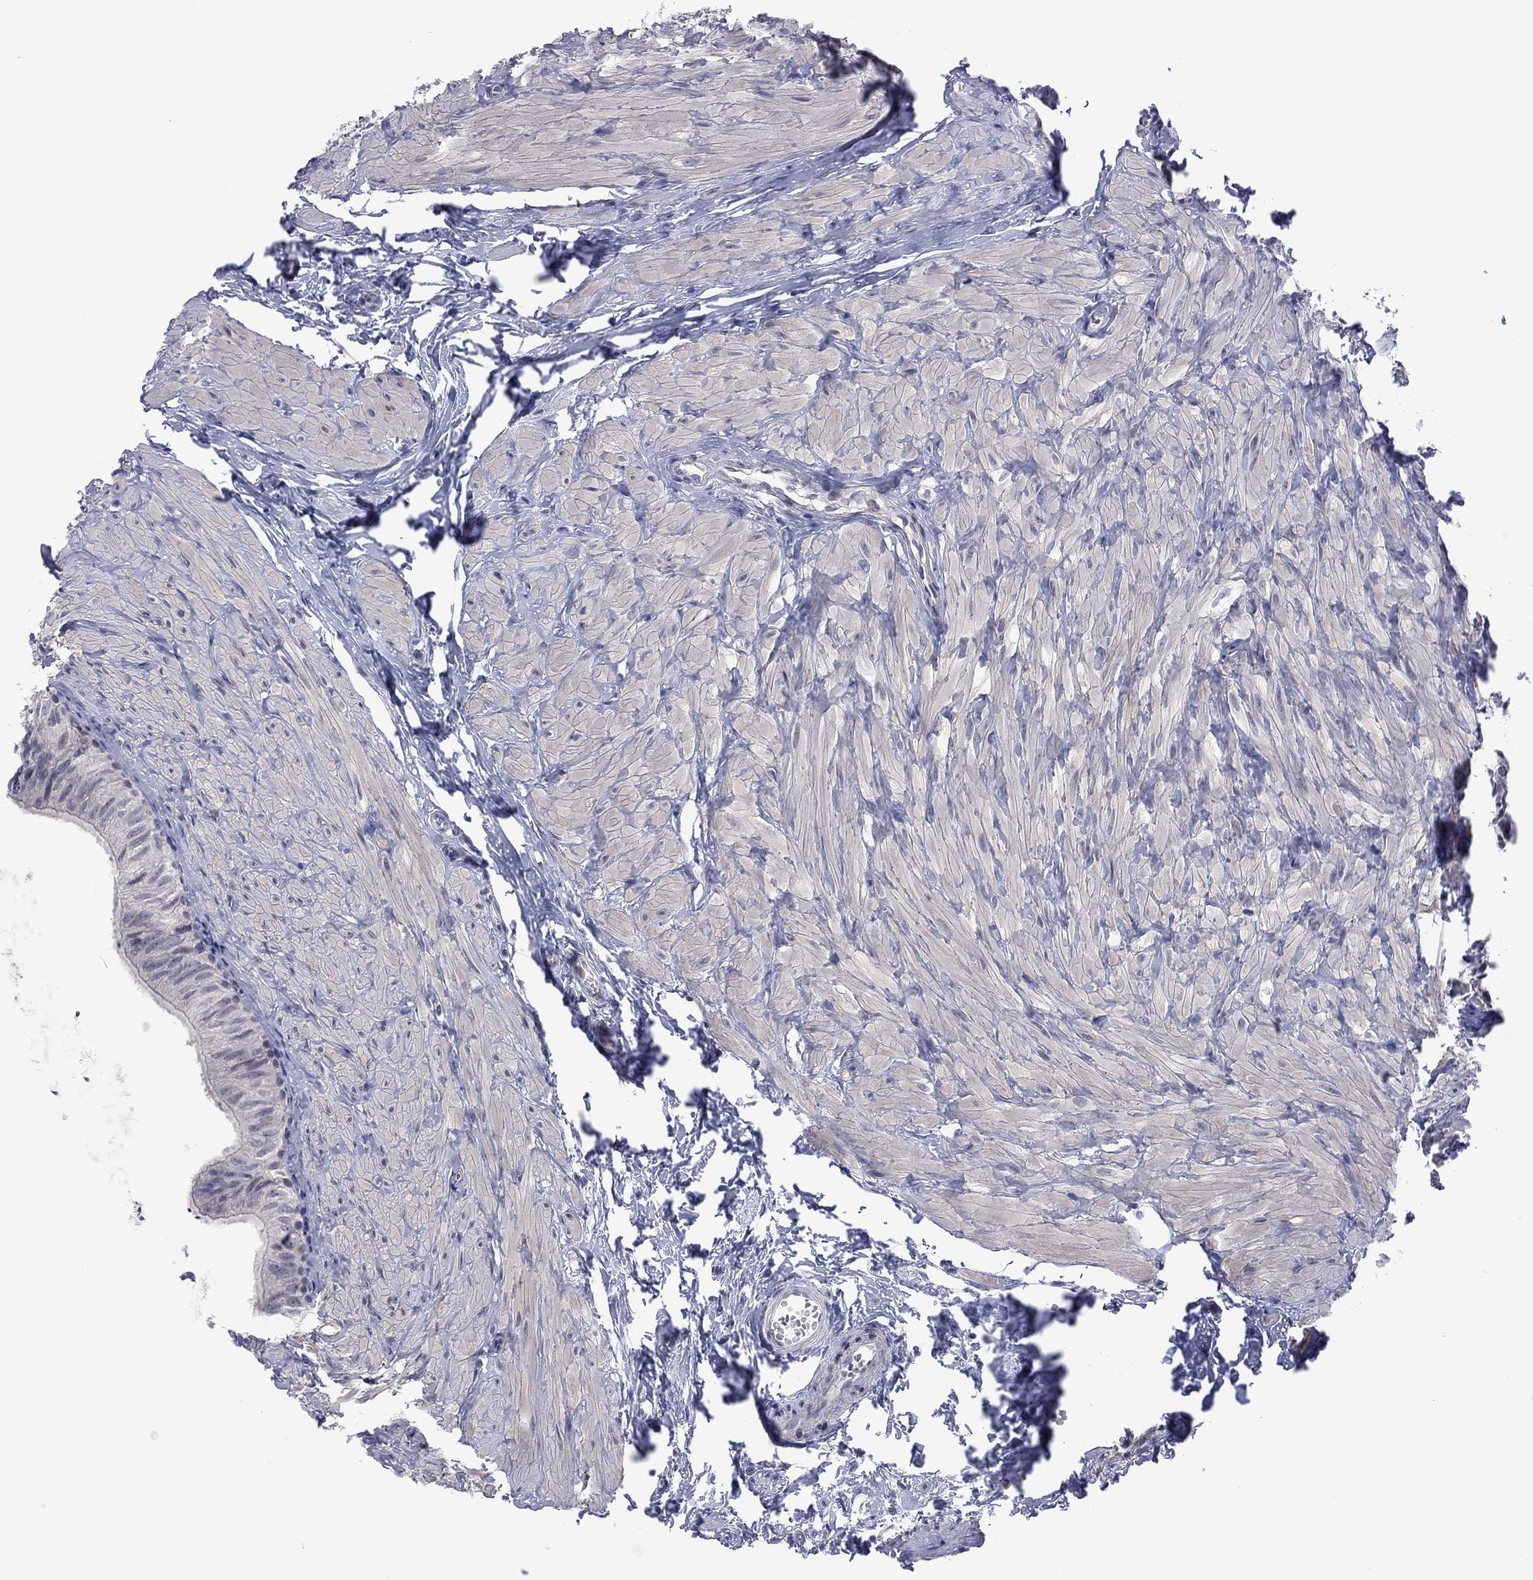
{"staining": {"intensity": "negative", "quantity": "none", "location": "none"}, "tissue": "epididymis", "cell_type": "Glandular cells", "image_type": "normal", "snomed": [{"axis": "morphology", "description": "Normal tissue, NOS"}, {"axis": "topography", "description": "Epididymis"}], "caption": "This is a histopathology image of immunohistochemistry (IHC) staining of benign epididymis, which shows no expression in glandular cells. (IHC, brightfield microscopy, high magnification).", "gene": "POU5F2", "patient": {"sex": "male", "age": 32}}